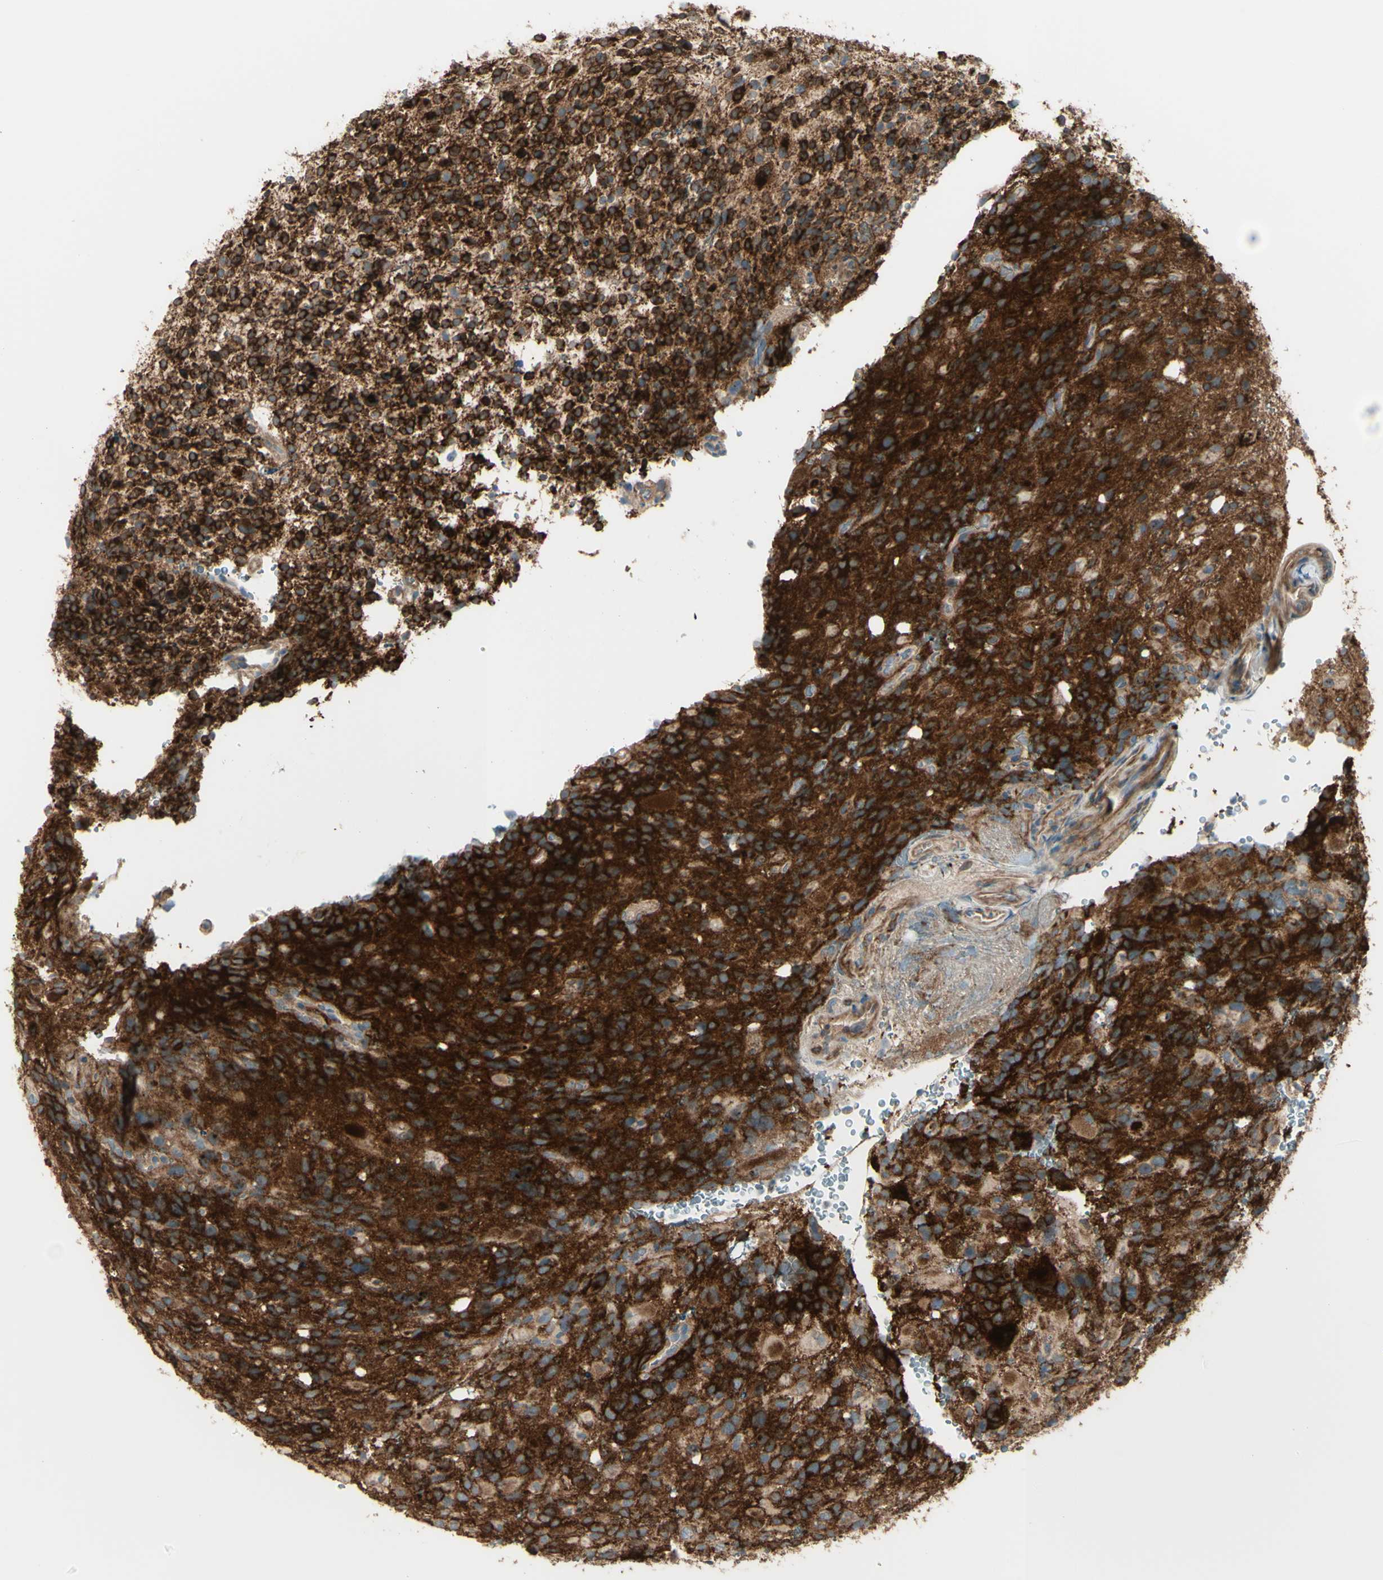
{"staining": {"intensity": "strong", "quantity": ">75%", "location": "cytoplasmic/membranous"}, "tissue": "glioma", "cell_type": "Tumor cells", "image_type": "cancer", "snomed": [{"axis": "morphology", "description": "Glioma, malignant, High grade"}, {"axis": "topography", "description": "Brain"}], "caption": "Protein staining by immunohistochemistry reveals strong cytoplasmic/membranous positivity in approximately >75% of tumor cells in malignant high-grade glioma. (Brightfield microscopy of DAB IHC at high magnification).", "gene": "PCDHGA2", "patient": {"sex": "male", "age": 48}}